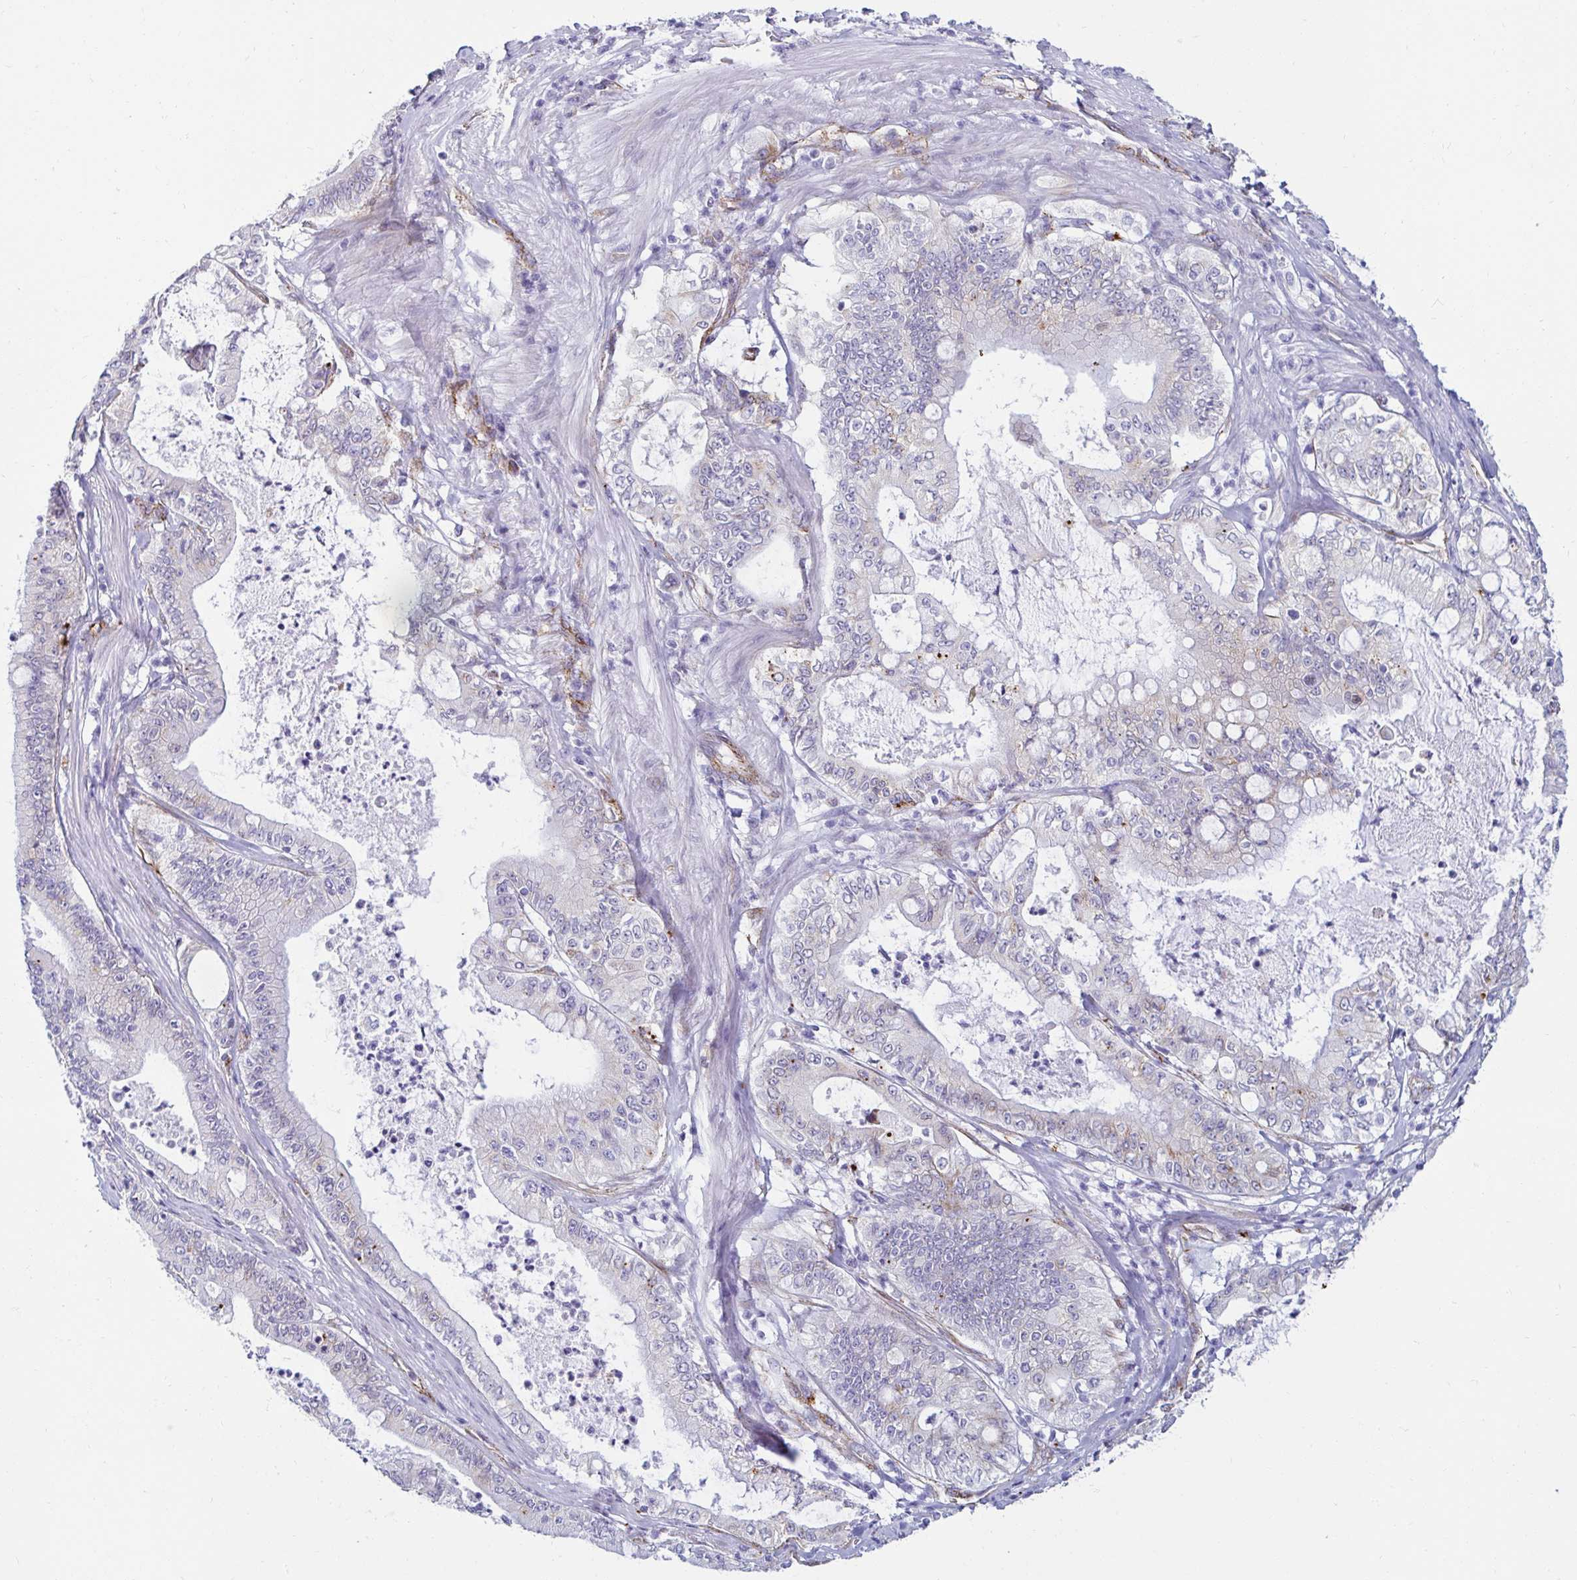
{"staining": {"intensity": "negative", "quantity": "none", "location": "none"}, "tissue": "urothelial cancer", "cell_type": "Tumor cells", "image_type": "cancer", "snomed": [{"axis": "morphology", "description": "Urothelial carcinoma, High grade"}, {"axis": "topography", "description": "Urinary bladder"}], "caption": "The photomicrograph shows no significant expression in tumor cells of urothelial cancer.", "gene": "ANKRD62", "patient": {"sex": "female", "age": 63}}